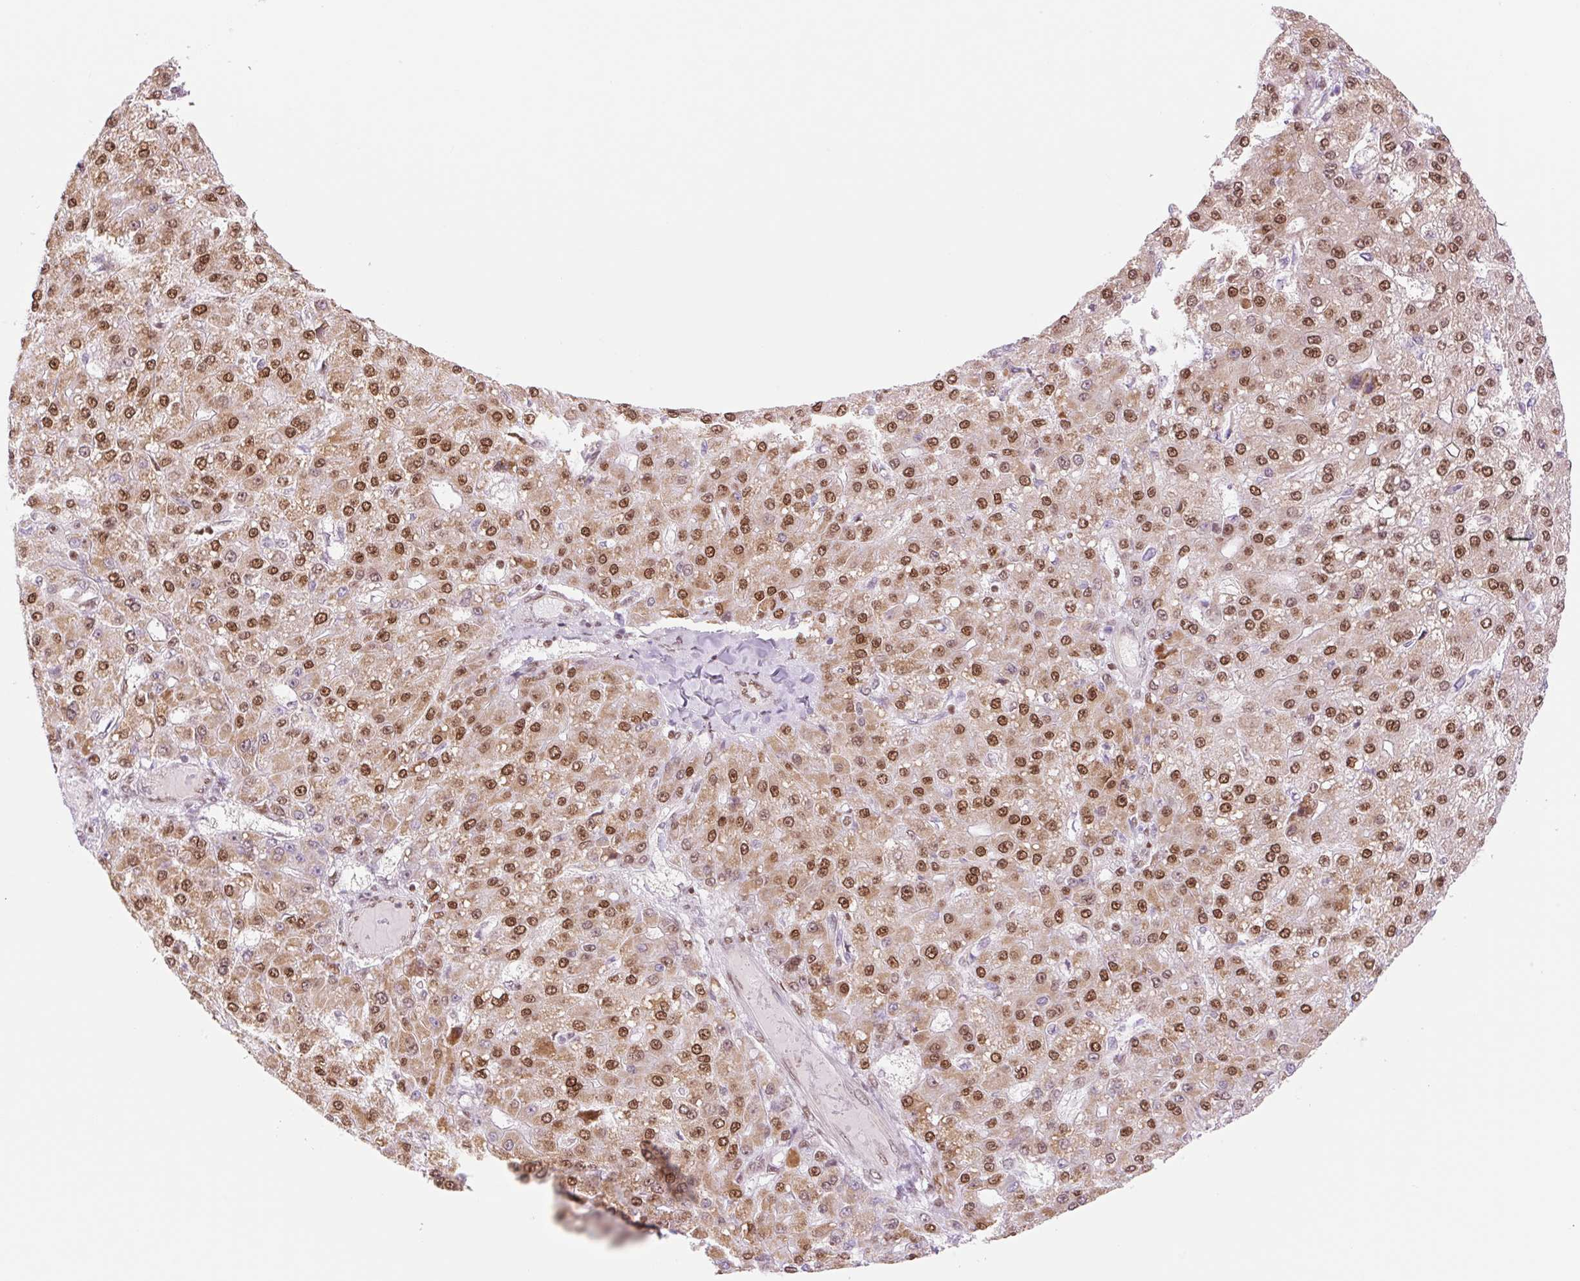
{"staining": {"intensity": "strong", "quantity": ">75%", "location": "cytoplasmic/membranous,nuclear"}, "tissue": "liver cancer", "cell_type": "Tumor cells", "image_type": "cancer", "snomed": [{"axis": "morphology", "description": "Carcinoma, Hepatocellular, NOS"}, {"axis": "topography", "description": "Liver"}], "caption": "Human liver hepatocellular carcinoma stained for a protein (brown) exhibits strong cytoplasmic/membranous and nuclear positive staining in approximately >75% of tumor cells.", "gene": "PRDM11", "patient": {"sex": "male", "age": 67}}